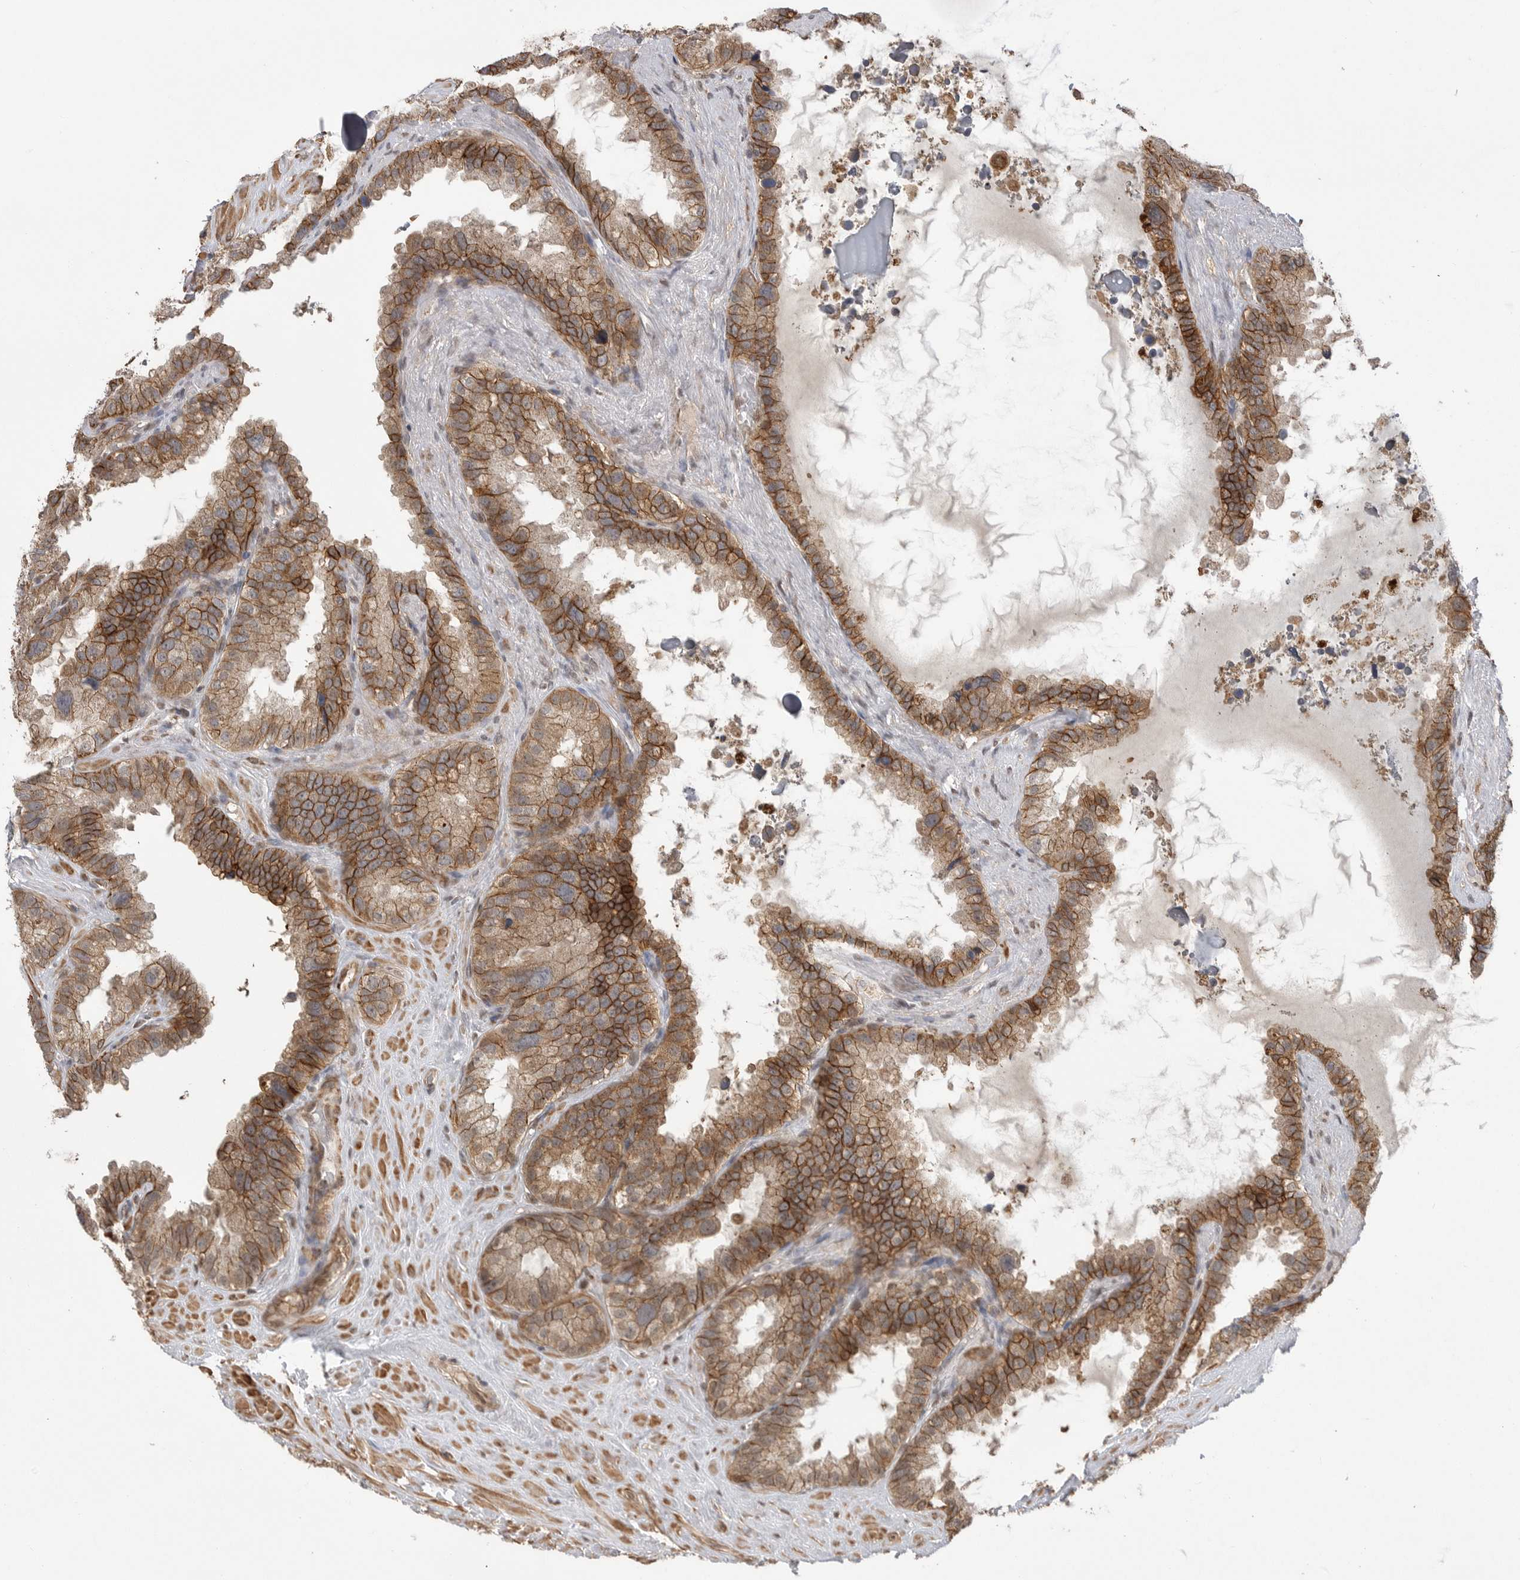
{"staining": {"intensity": "moderate", "quantity": ">75%", "location": "cytoplasmic/membranous"}, "tissue": "seminal vesicle", "cell_type": "Glandular cells", "image_type": "normal", "snomed": [{"axis": "morphology", "description": "Normal tissue, NOS"}, {"axis": "topography", "description": "Seminal veicle"}], "caption": "Seminal vesicle stained for a protein (brown) reveals moderate cytoplasmic/membranous positive expression in about >75% of glandular cells.", "gene": "NECTIN1", "patient": {"sex": "male", "age": 80}}